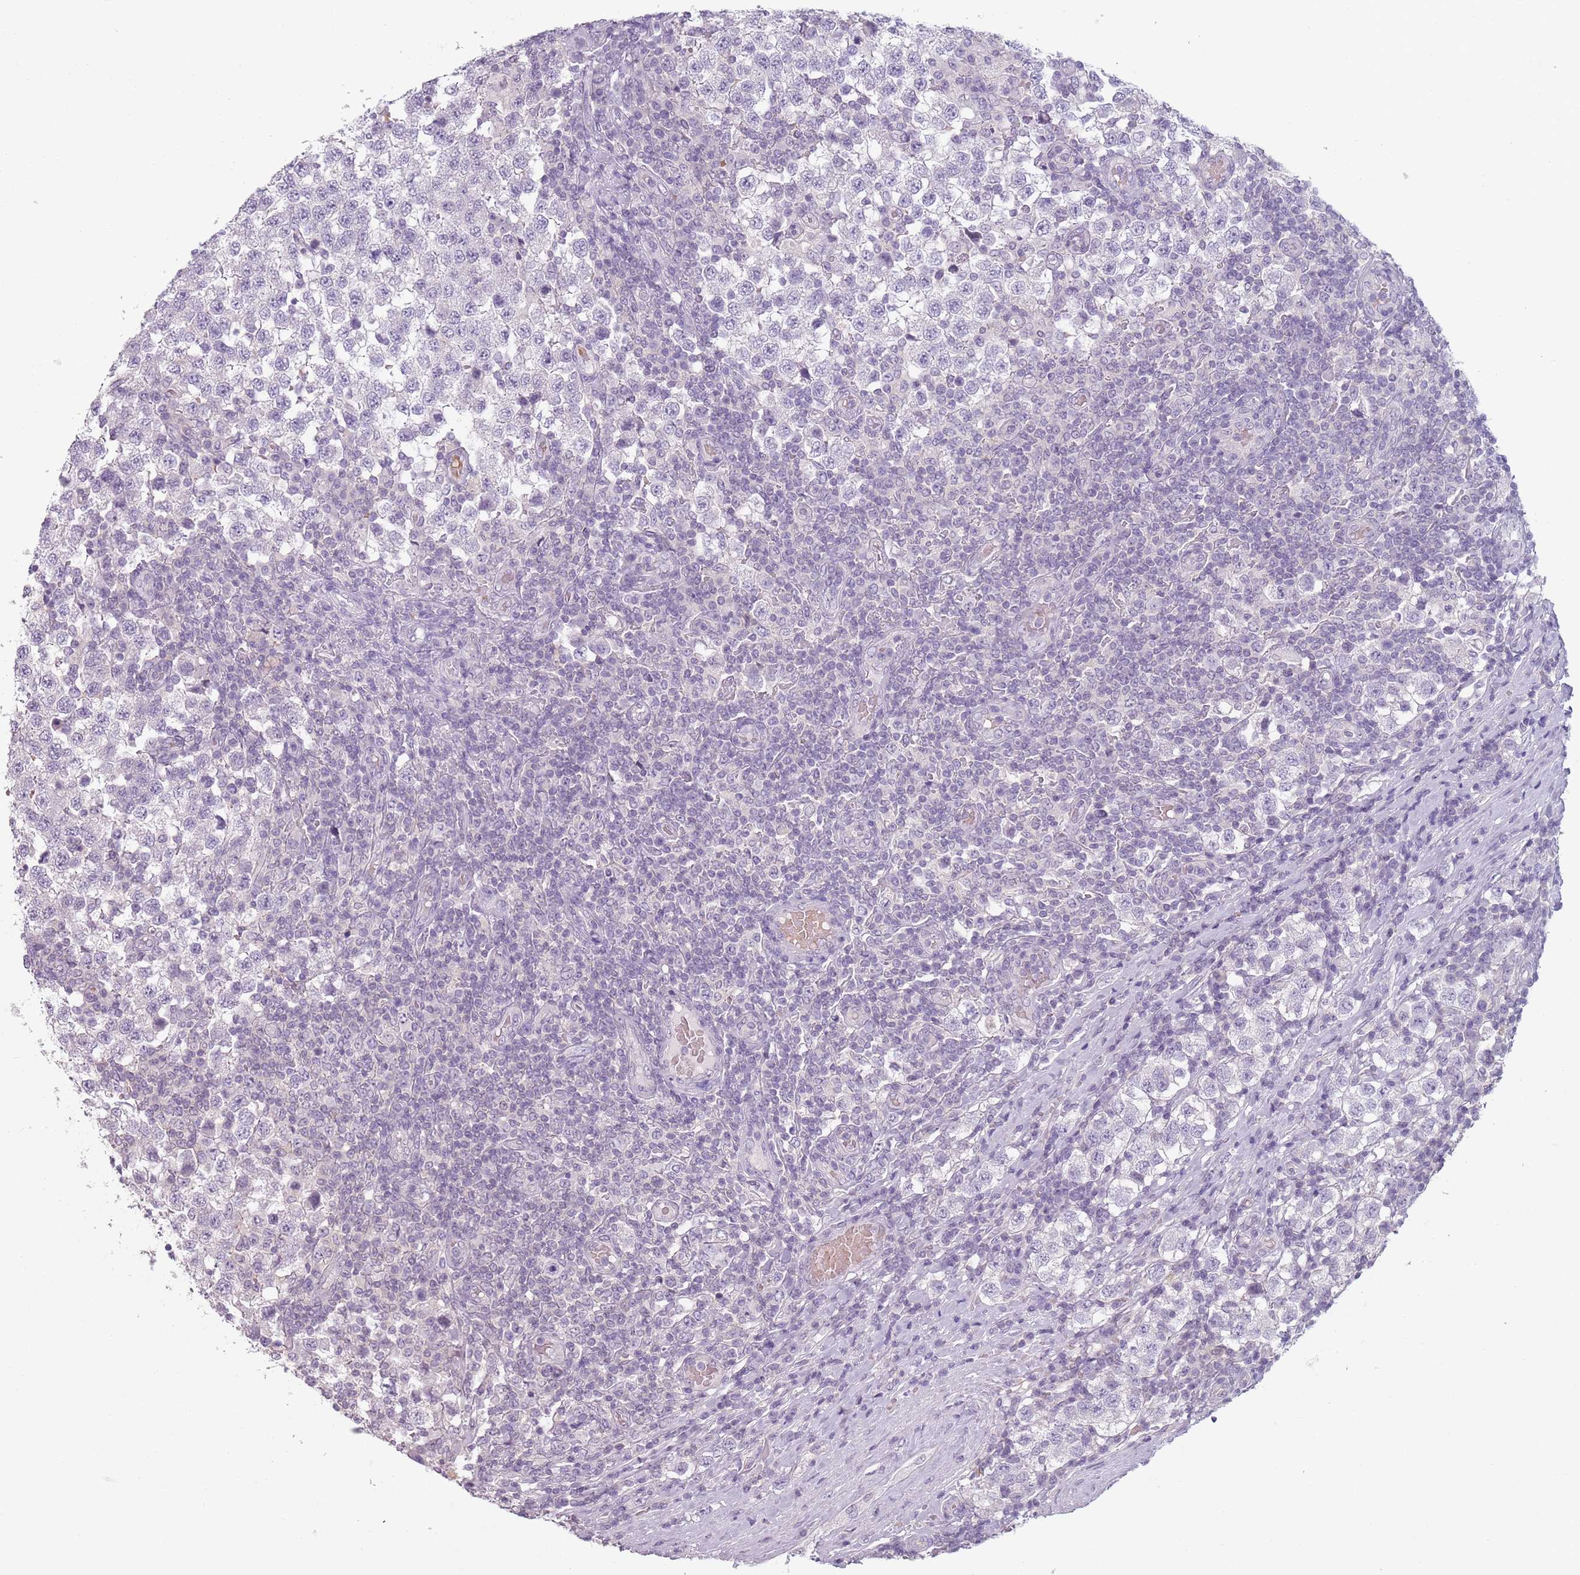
{"staining": {"intensity": "negative", "quantity": "none", "location": "none"}, "tissue": "testis cancer", "cell_type": "Tumor cells", "image_type": "cancer", "snomed": [{"axis": "morphology", "description": "Seminoma, NOS"}, {"axis": "topography", "description": "Testis"}], "caption": "Immunohistochemistry (IHC) histopathology image of testis cancer stained for a protein (brown), which reveals no staining in tumor cells.", "gene": "PIEZO1", "patient": {"sex": "male", "age": 34}}